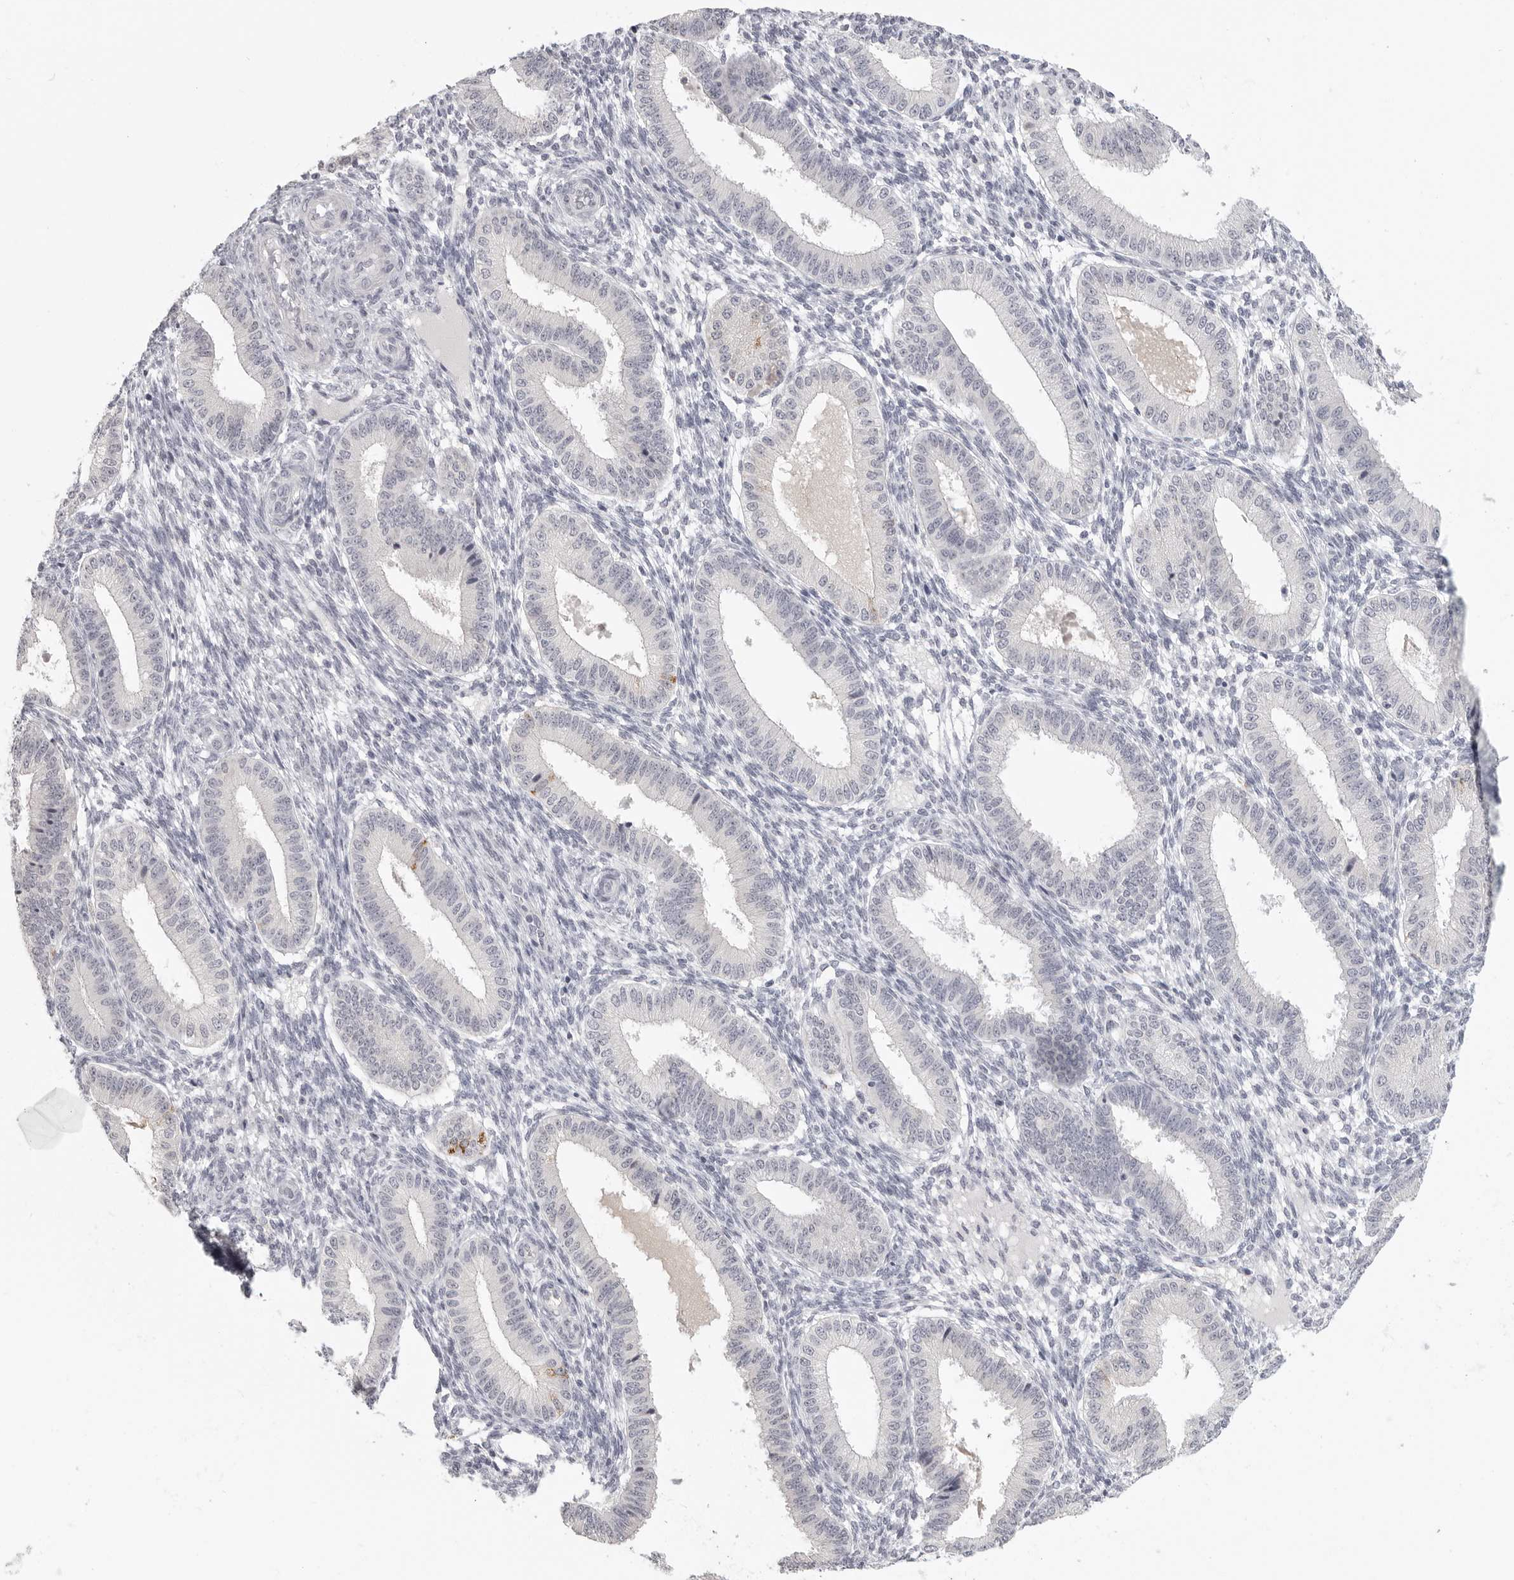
{"staining": {"intensity": "negative", "quantity": "none", "location": "none"}, "tissue": "endometrium", "cell_type": "Cells in endometrial stroma", "image_type": "normal", "snomed": [{"axis": "morphology", "description": "Normal tissue, NOS"}, {"axis": "topography", "description": "Endometrium"}], "caption": "An IHC photomicrograph of benign endometrium is shown. There is no staining in cells in endometrial stroma of endometrium. Brightfield microscopy of immunohistochemistry stained with DAB (3,3'-diaminobenzidine) (brown) and hematoxylin (blue), captured at high magnification.", "gene": "HMGCS2", "patient": {"sex": "female", "age": 39}}